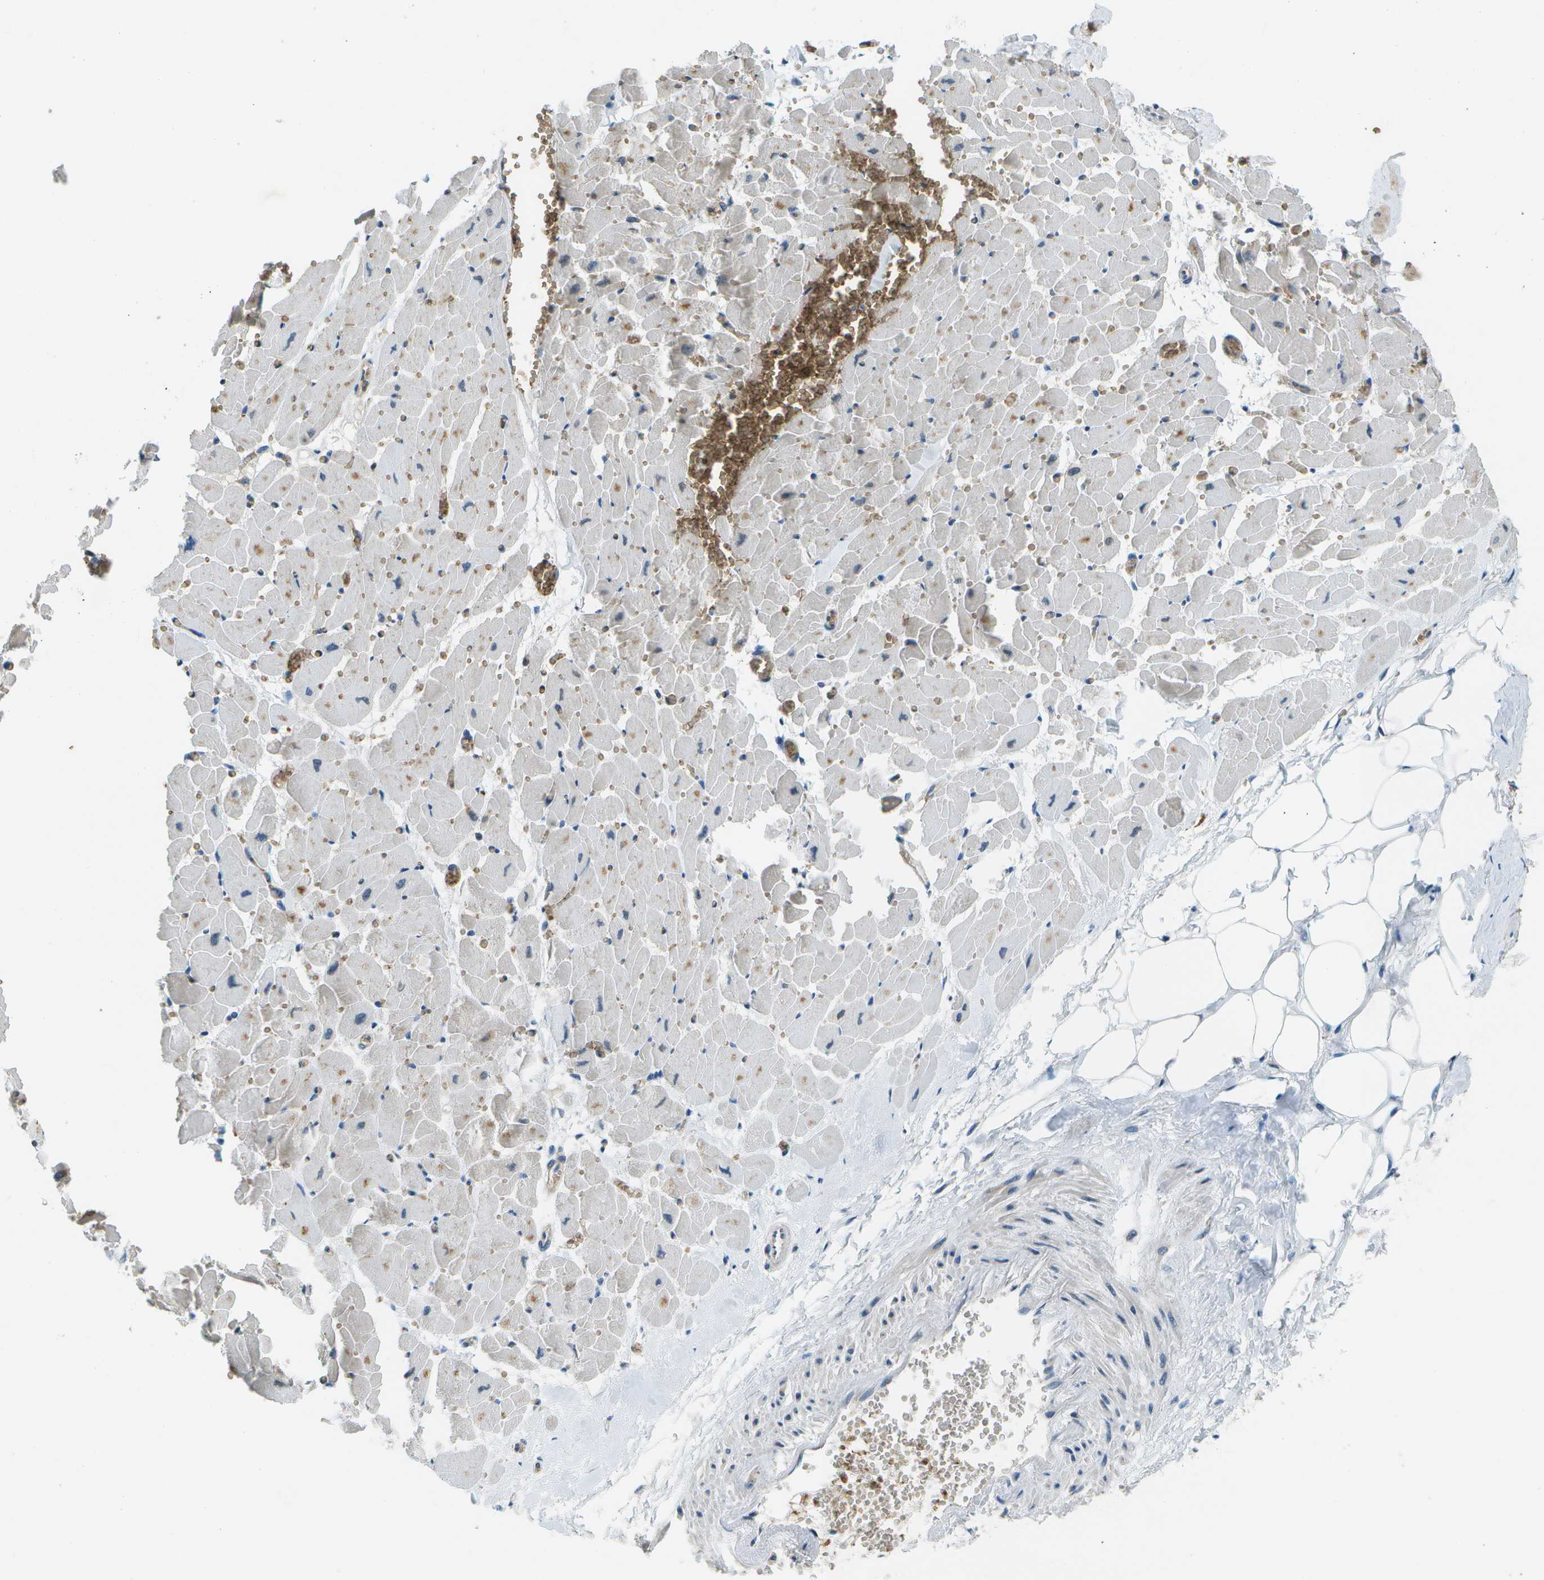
{"staining": {"intensity": "negative", "quantity": "none", "location": "none"}, "tissue": "heart muscle", "cell_type": "Cardiomyocytes", "image_type": "normal", "snomed": [{"axis": "morphology", "description": "Normal tissue, NOS"}, {"axis": "topography", "description": "Heart"}], "caption": "Heart muscle stained for a protein using immunohistochemistry (IHC) shows no positivity cardiomyocytes.", "gene": "CTIF", "patient": {"sex": "female", "age": 19}}